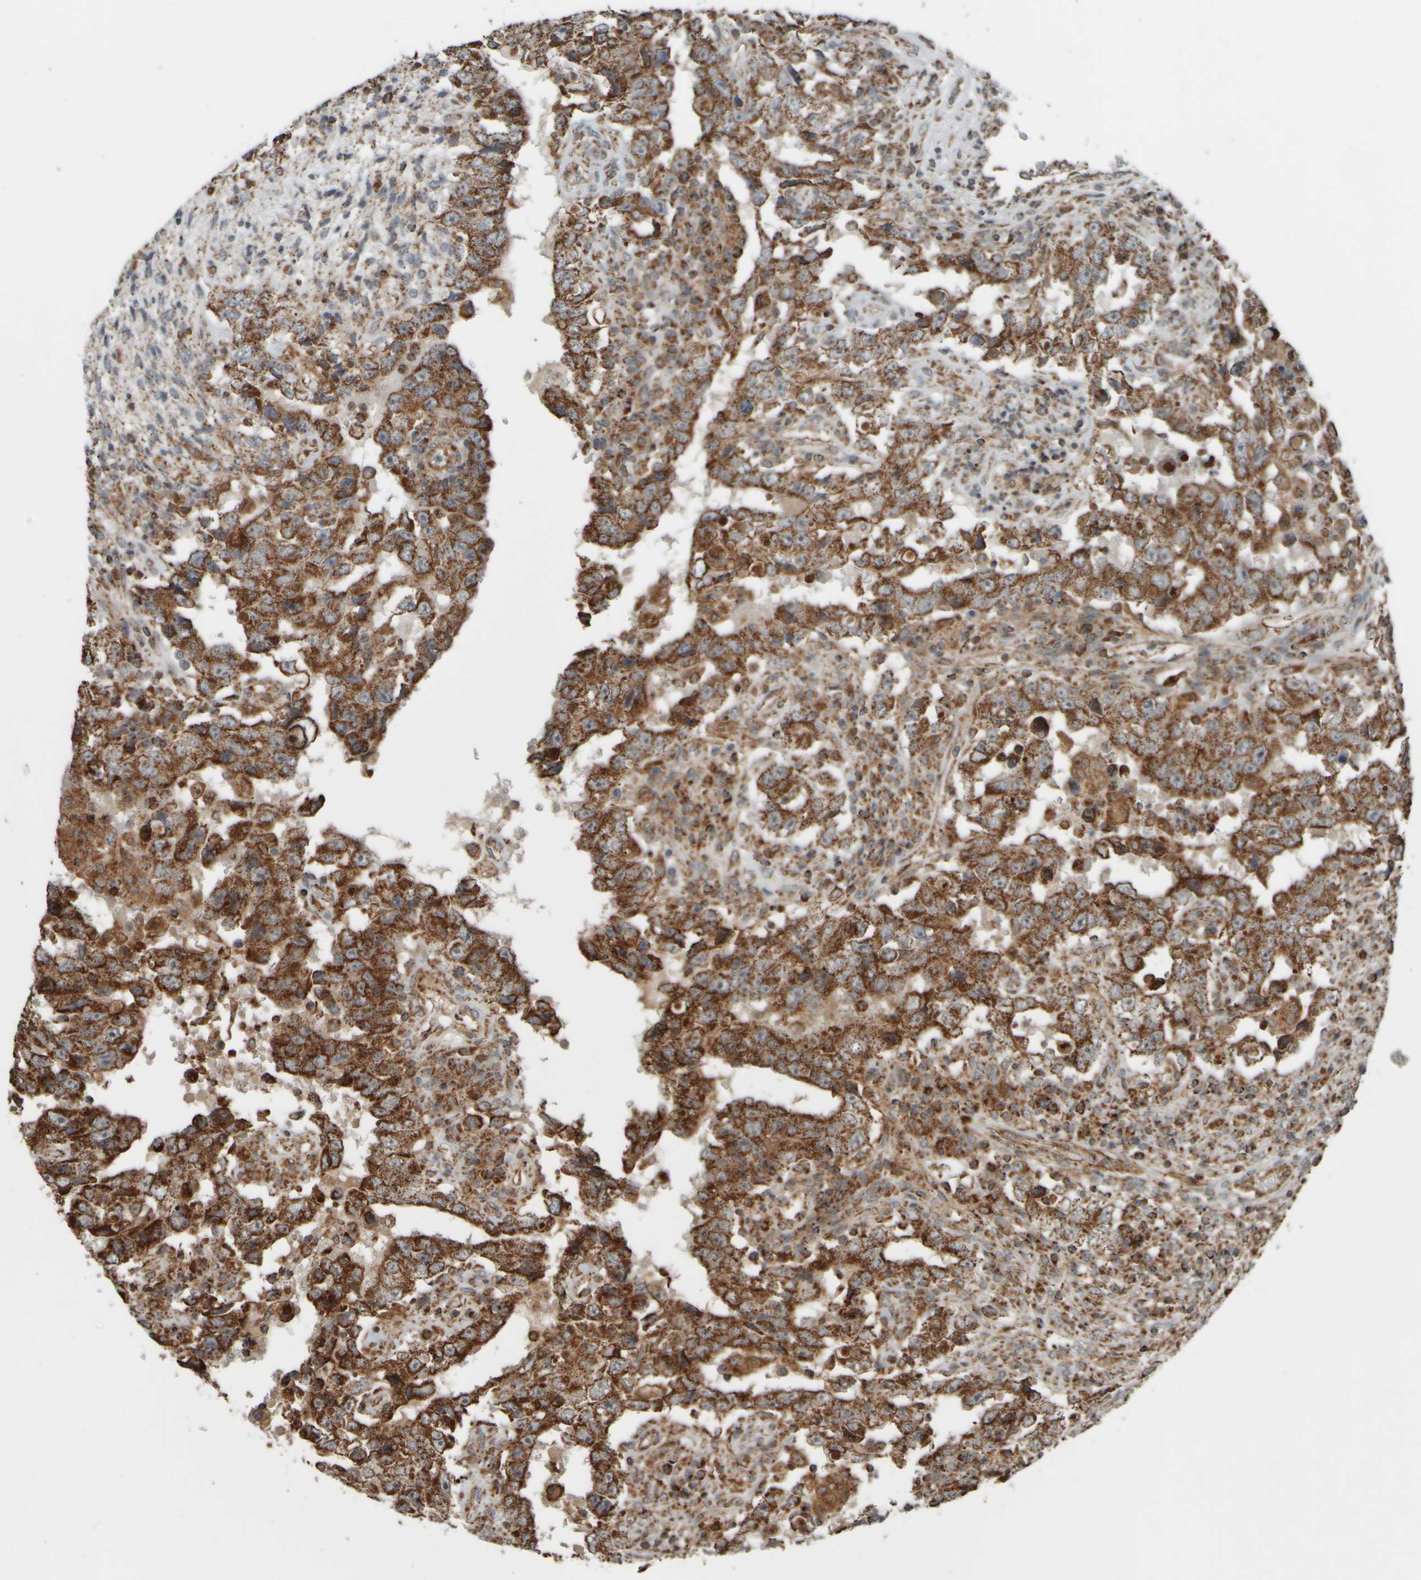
{"staining": {"intensity": "strong", "quantity": ">75%", "location": "cytoplasmic/membranous"}, "tissue": "testis cancer", "cell_type": "Tumor cells", "image_type": "cancer", "snomed": [{"axis": "morphology", "description": "Carcinoma, Embryonal, NOS"}, {"axis": "topography", "description": "Testis"}], "caption": "A high-resolution image shows IHC staining of testis embryonal carcinoma, which reveals strong cytoplasmic/membranous staining in approximately >75% of tumor cells.", "gene": "APBB2", "patient": {"sex": "male", "age": 26}}